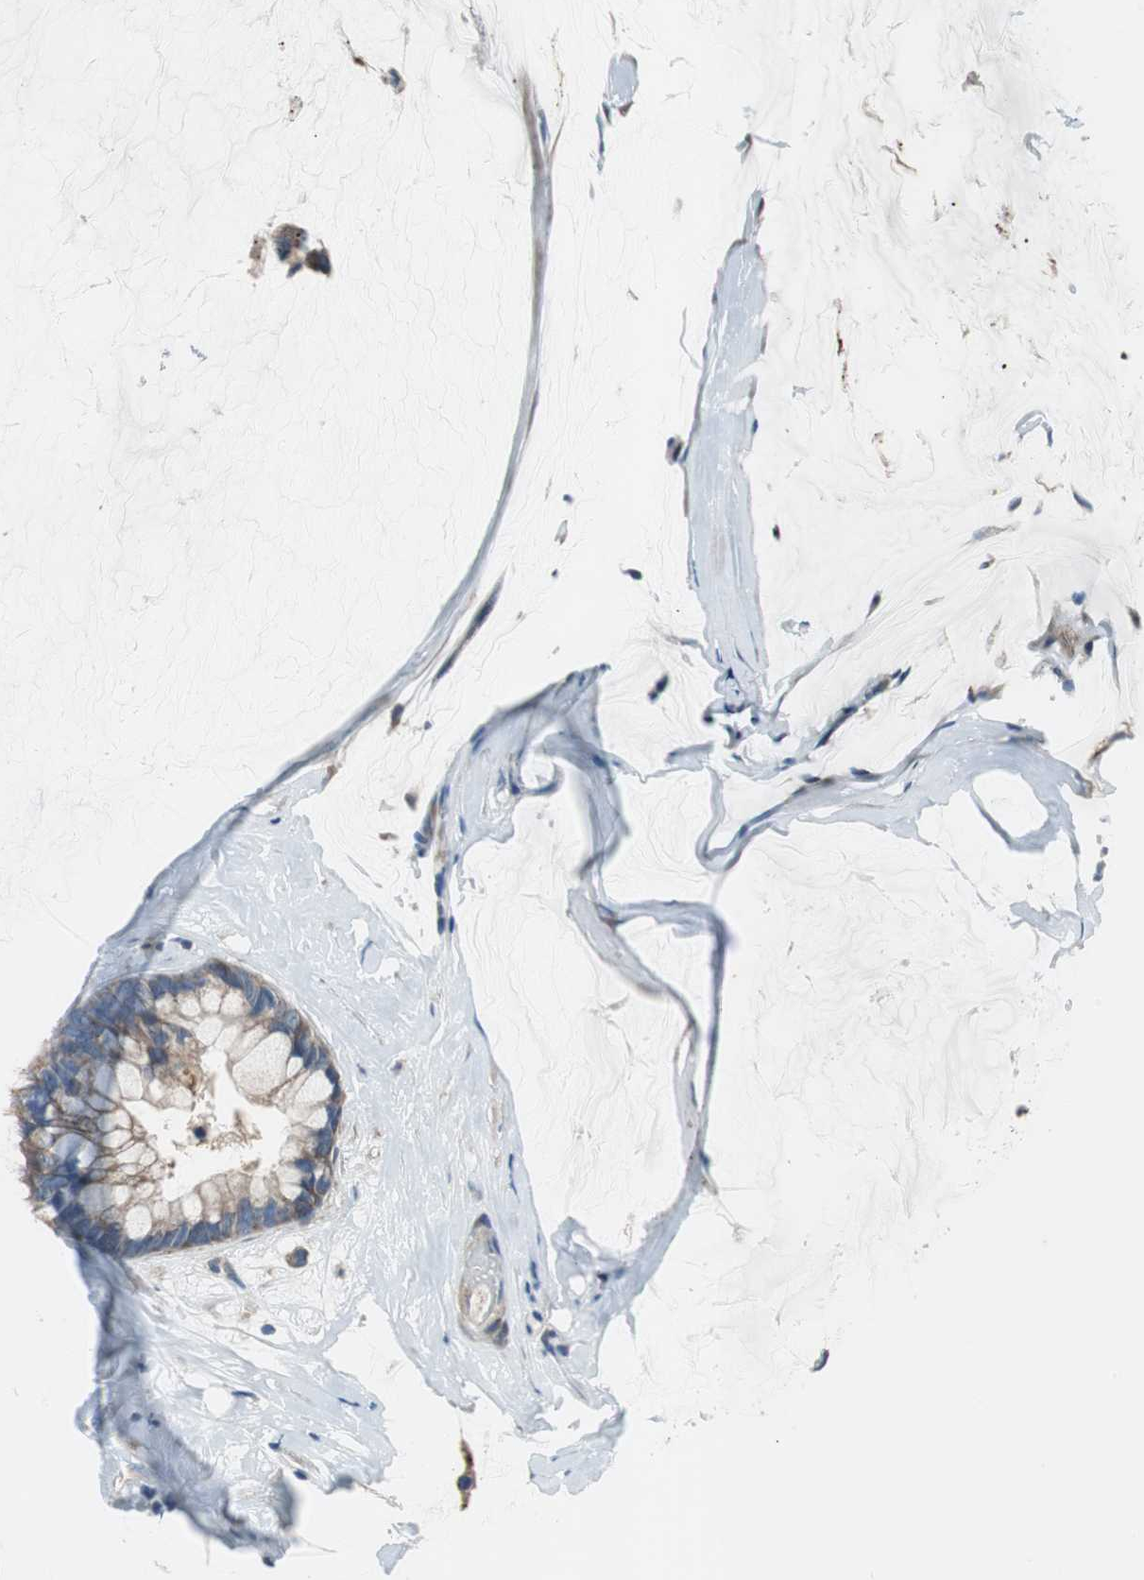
{"staining": {"intensity": "strong", "quantity": ">75%", "location": "cytoplasmic/membranous"}, "tissue": "ovarian cancer", "cell_type": "Tumor cells", "image_type": "cancer", "snomed": [{"axis": "morphology", "description": "Cystadenocarcinoma, mucinous, NOS"}, {"axis": "topography", "description": "Ovary"}], "caption": "A brown stain labels strong cytoplasmic/membranous positivity of a protein in ovarian cancer tumor cells. (Brightfield microscopy of DAB IHC at high magnification).", "gene": "PI4KB", "patient": {"sex": "female", "age": 39}}